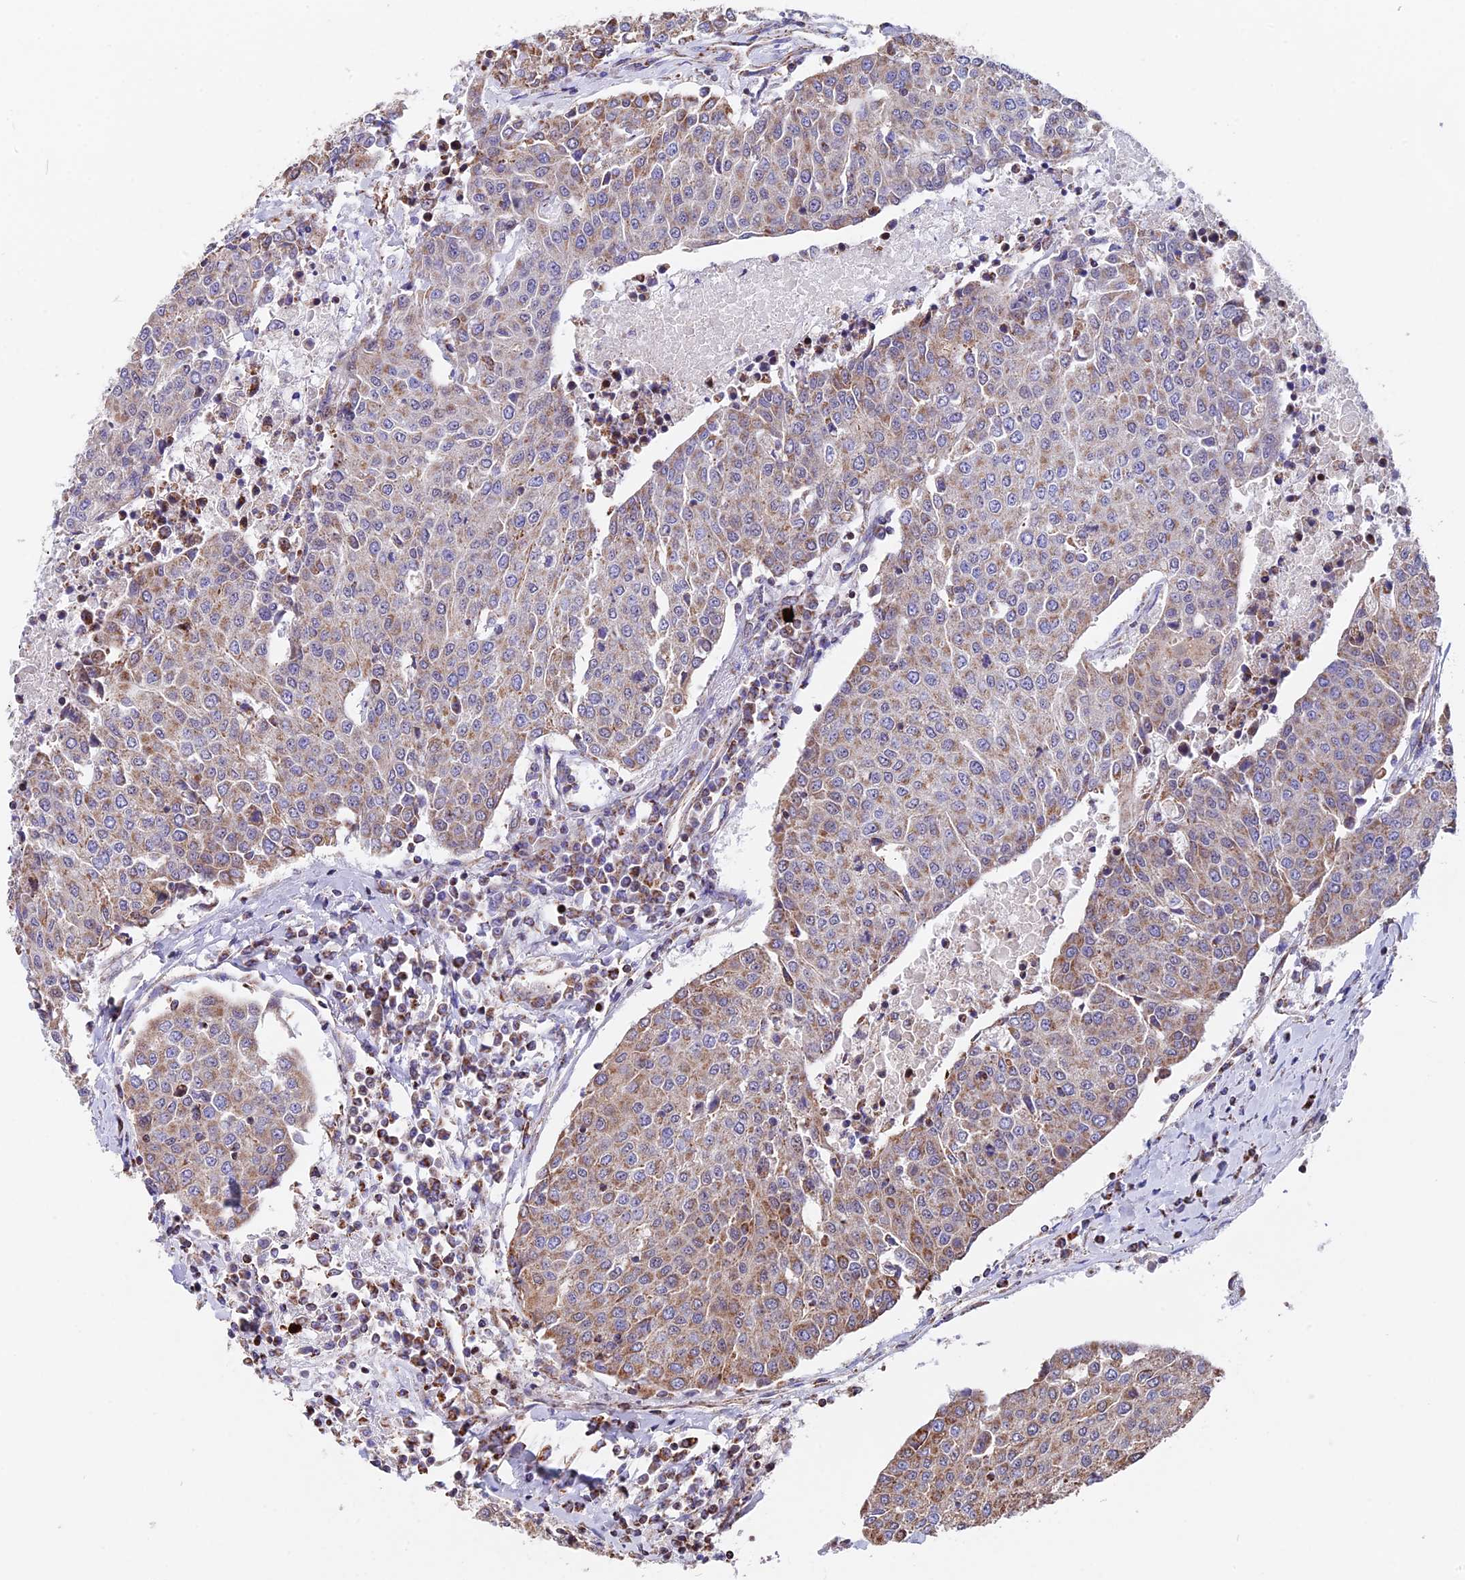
{"staining": {"intensity": "weak", "quantity": ">75%", "location": "cytoplasmic/membranous"}, "tissue": "urothelial cancer", "cell_type": "Tumor cells", "image_type": "cancer", "snomed": [{"axis": "morphology", "description": "Urothelial carcinoma, High grade"}, {"axis": "topography", "description": "Urinary bladder"}], "caption": "Tumor cells show low levels of weak cytoplasmic/membranous staining in about >75% of cells in human urothelial cancer.", "gene": "FAM174C", "patient": {"sex": "female", "age": 85}}